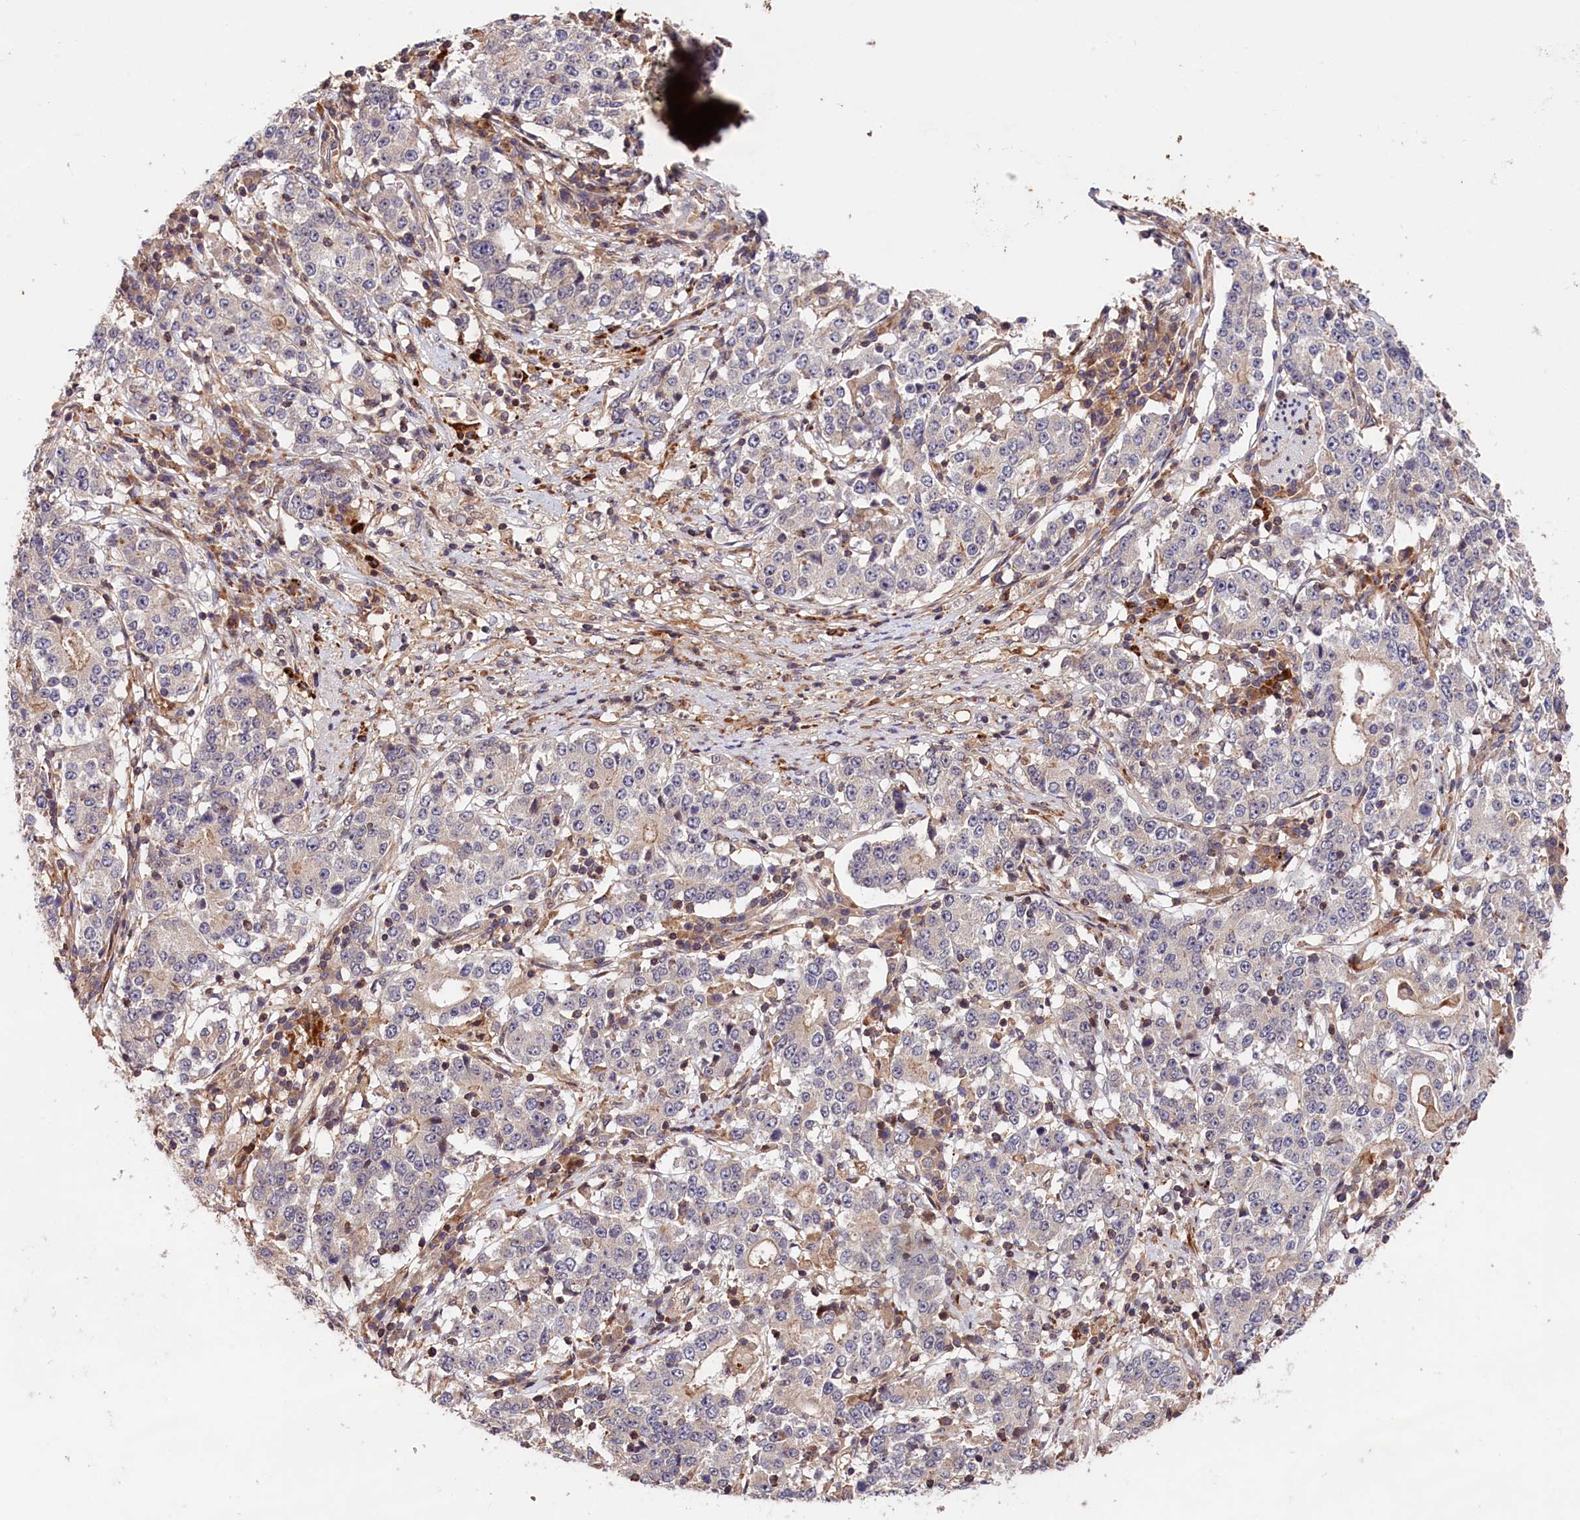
{"staining": {"intensity": "negative", "quantity": "none", "location": "none"}, "tissue": "stomach cancer", "cell_type": "Tumor cells", "image_type": "cancer", "snomed": [{"axis": "morphology", "description": "Adenocarcinoma, NOS"}, {"axis": "topography", "description": "Stomach"}], "caption": "DAB (3,3'-diaminobenzidine) immunohistochemical staining of stomach cancer (adenocarcinoma) demonstrates no significant staining in tumor cells.", "gene": "CACNA1H", "patient": {"sex": "male", "age": 59}}